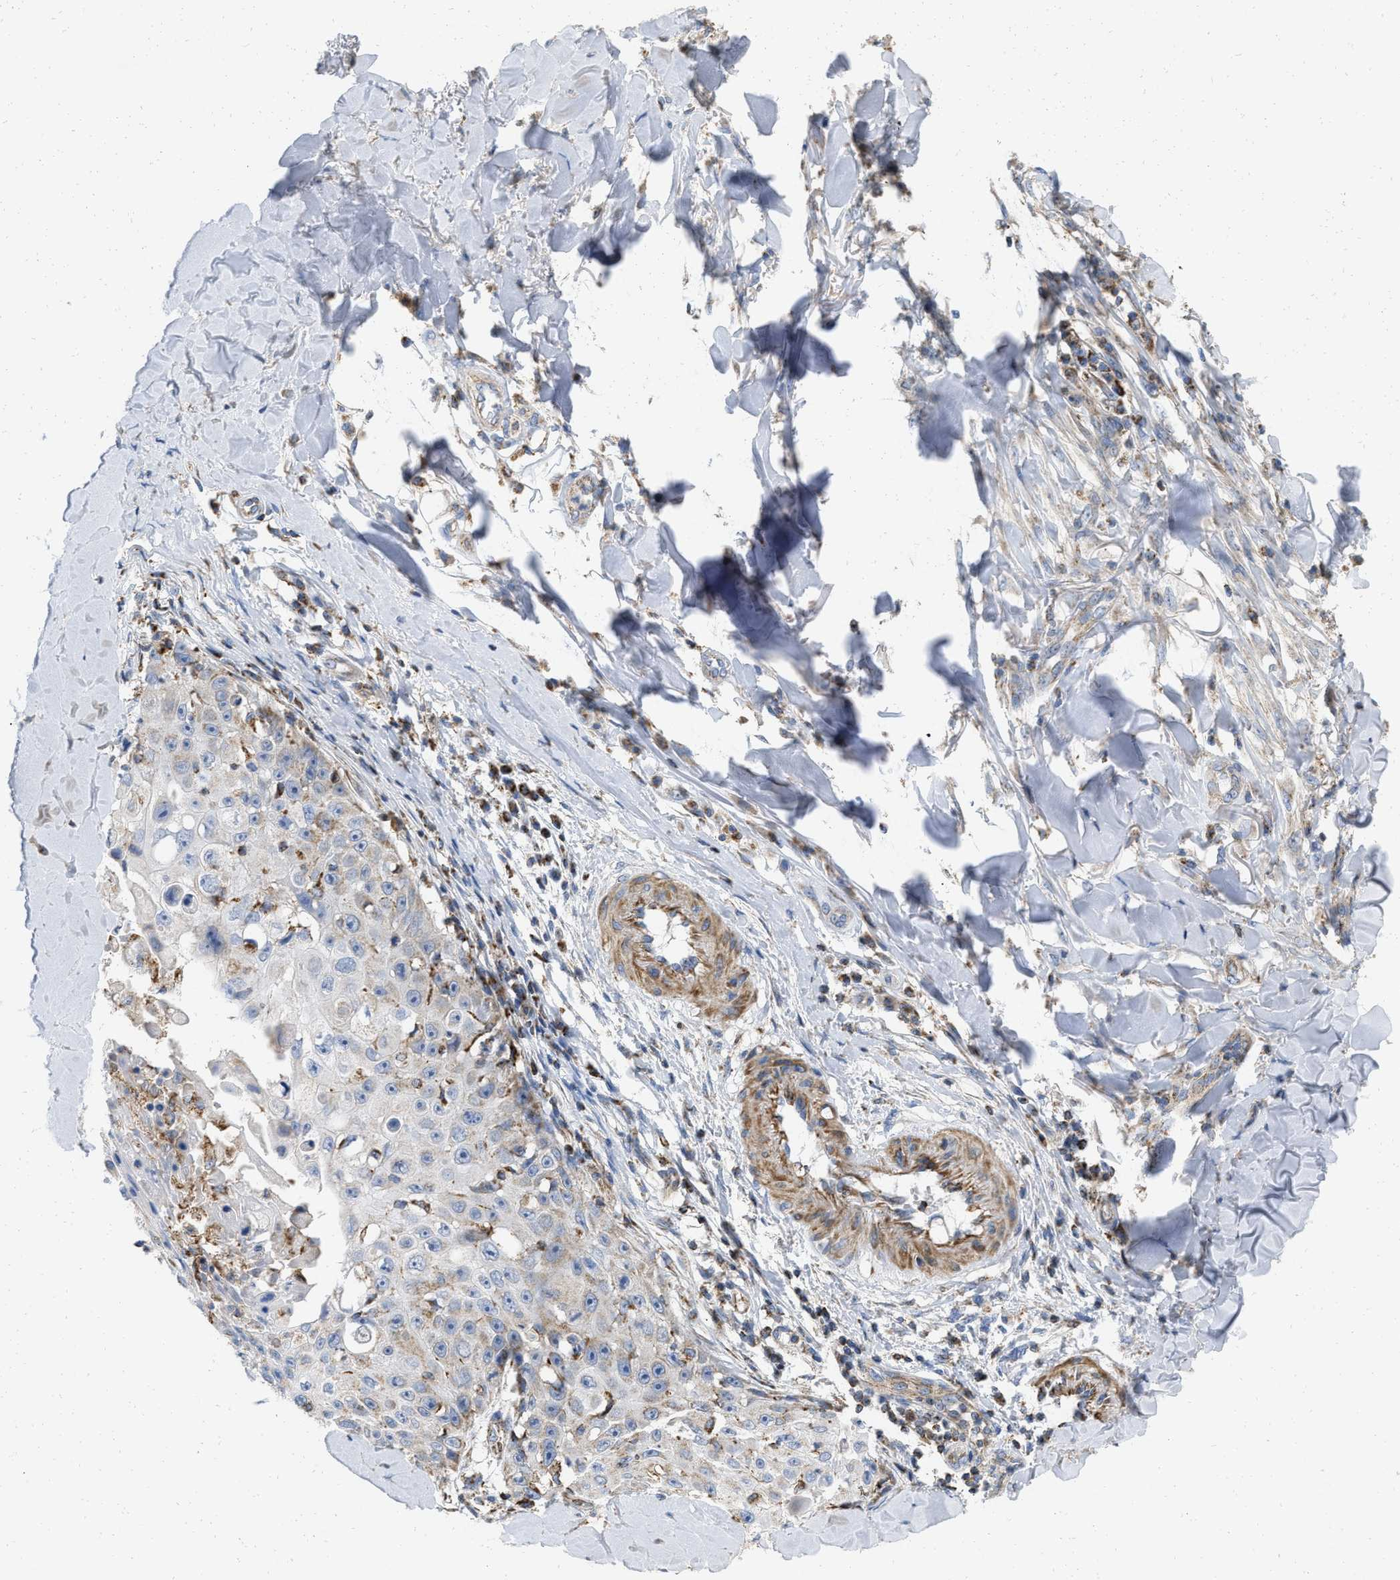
{"staining": {"intensity": "weak", "quantity": "<25%", "location": "cytoplasmic/membranous"}, "tissue": "skin cancer", "cell_type": "Tumor cells", "image_type": "cancer", "snomed": [{"axis": "morphology", "description": "Squamous cell carcinoma, NOS"}, {"axis": "topography", "description": "Skin"}], "caption": "Tumor cells are negative for brown protein staining in skin squamous cell carcinoma.", "gene": "GRB10", "patient": {"sex": "male", "age": 86}}